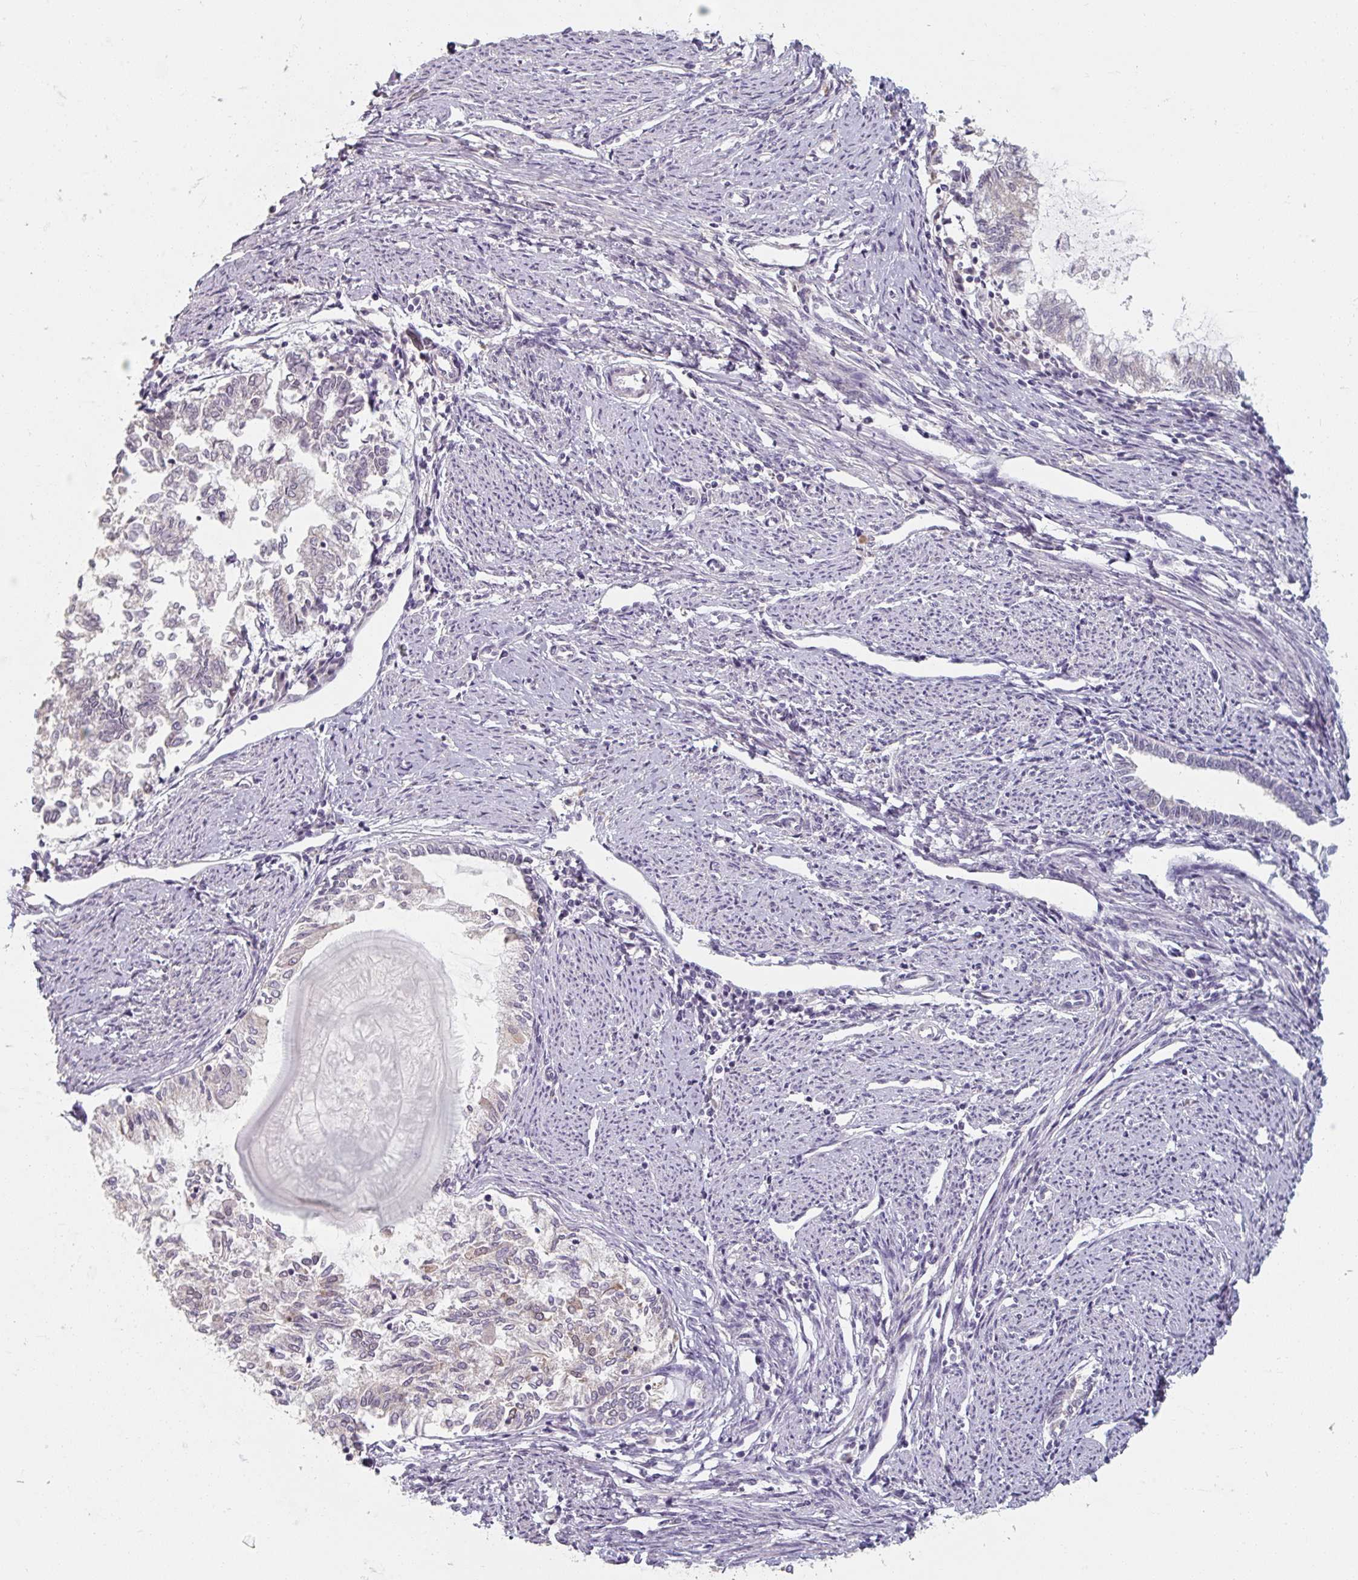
{"staining": {"intensity": "negative", "quantity": "none", "location": "none"}, "tissue": "endometrial cancer", "cell_type": "Tumor cells", "image_type": "cancer", "snomed": [{"axis": "morphology", "description": "Adenocarcinoma, NOS"}, {"axis": "topography", "description": "Endometrium"}], "caption": "Histopathology image shows no protein expression in tumor cells of endometrial cancer tissue.", "gene": "ZFTRAF1", "patient": {"sex": "female", "age": 79}}